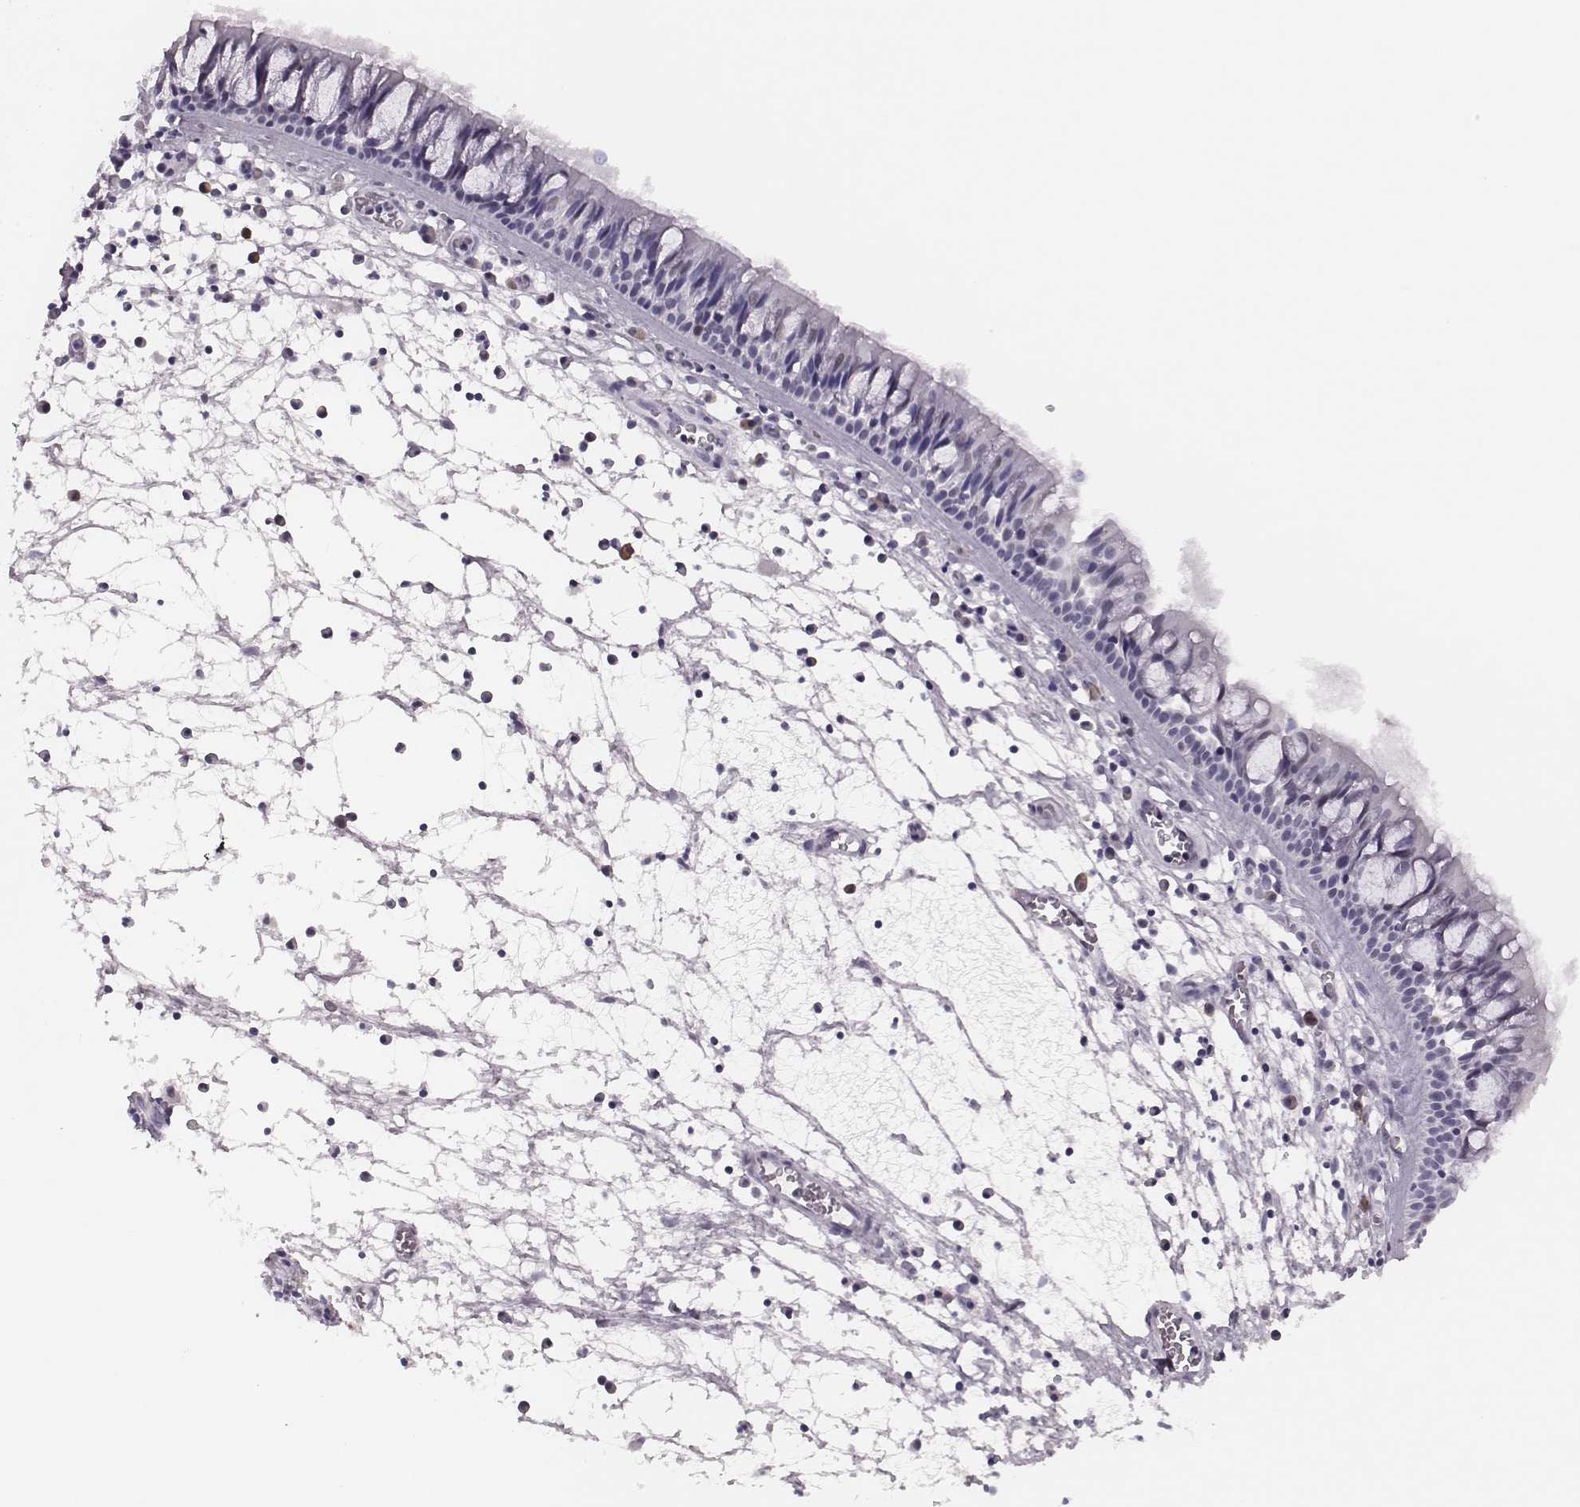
{"staining": {"intensity": "negative", "quantity": "none", "location": "none"}, "tissue": "nasopharynx", "cell_type": "Respiratory epithelial cells", "image_type": "normal", "snomed": [{"axis": "morphology", "description": "Normal tissue, NOS"}, {"axis": "topography", "description": "Nasopharynx"}], "caption": "Protein analysis of benign nasopharynx shows no significant positivity in respiratory epithelial cells.", "gene": "PBK", "patient": {"sex": "male", "age": 61}}